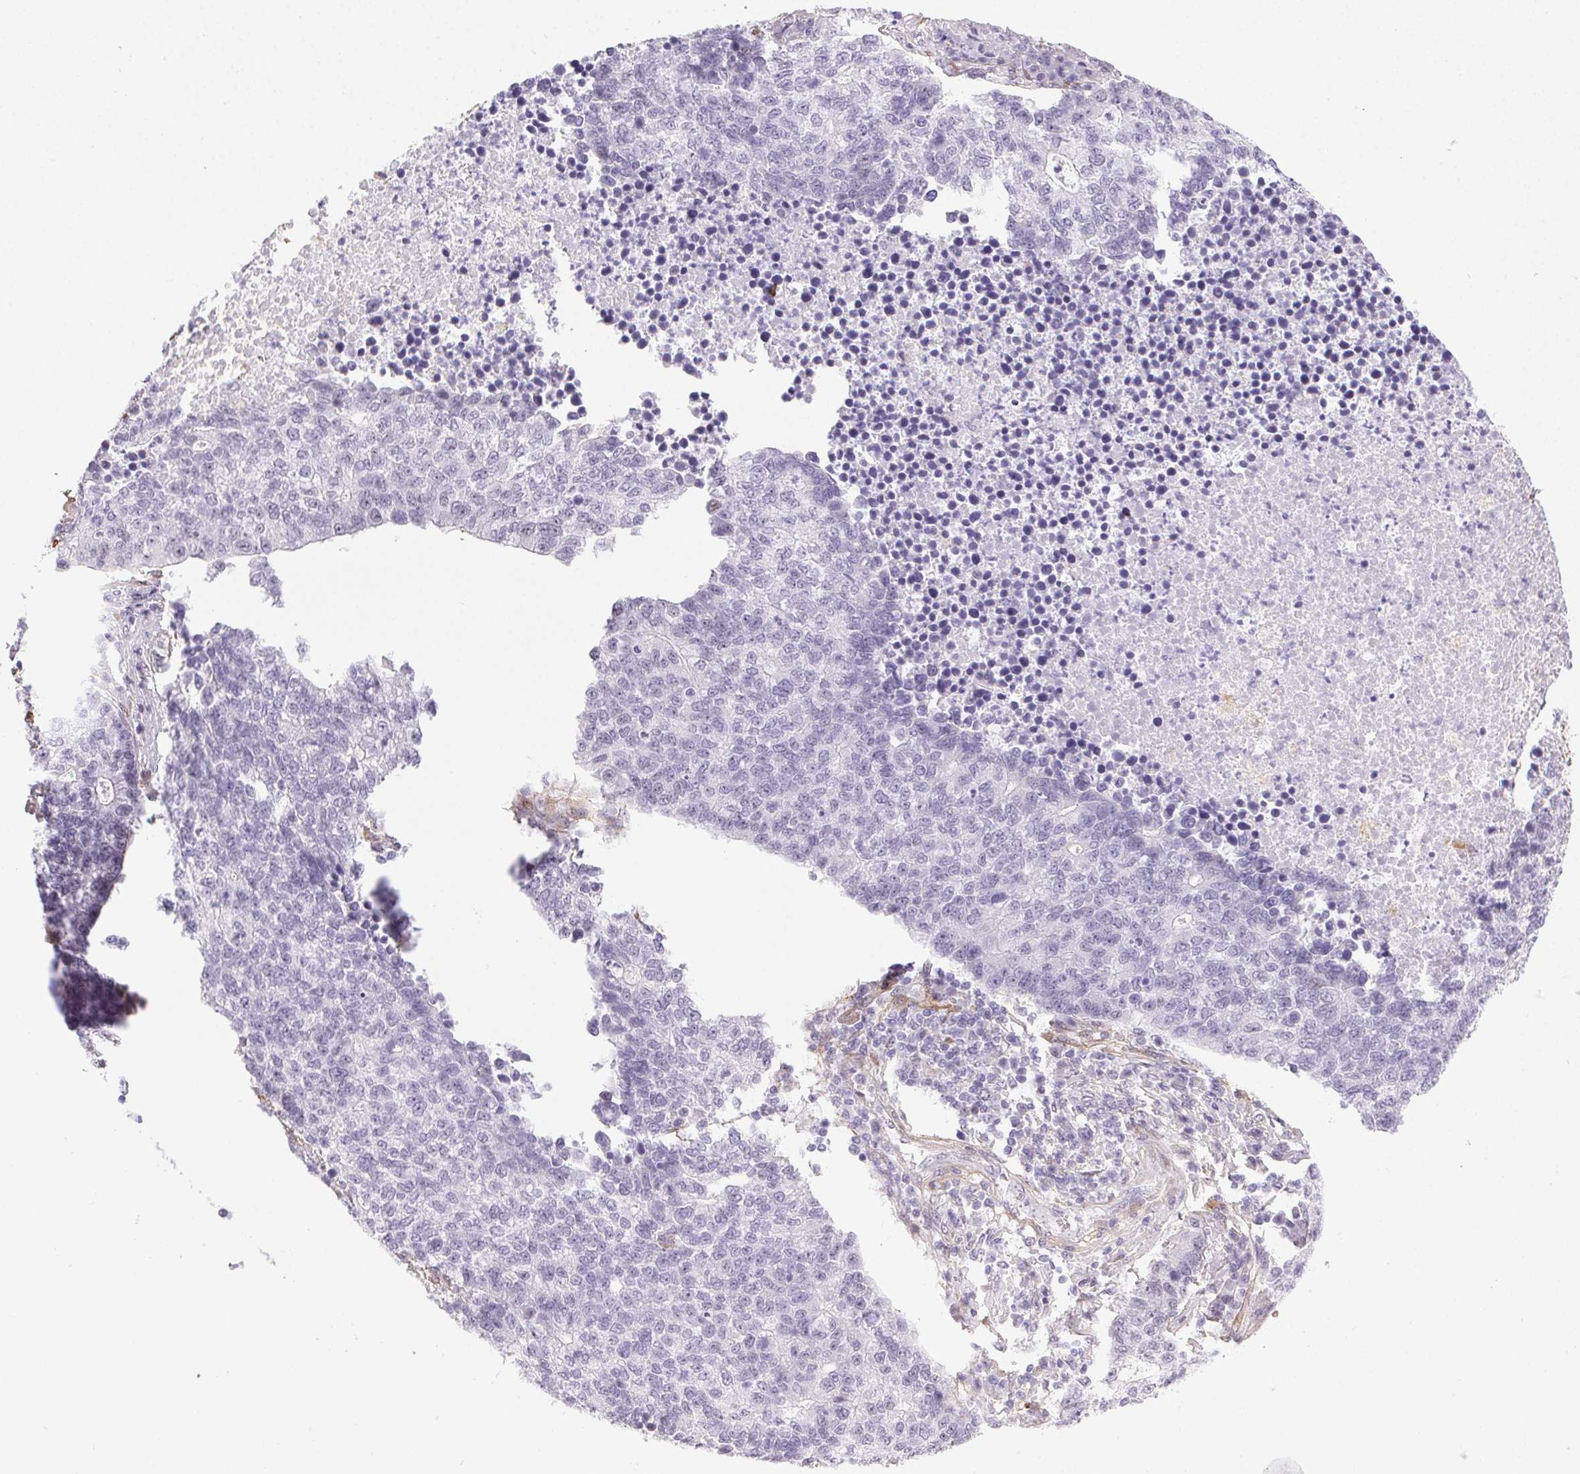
{"staining": {"intensity": "negative", "quantity": "none", "location": "none"}, "tissue": "lung cancer", "cell_type": "Tumor cells", "image_type": "cancer", "snomed": [{"axis": "morphology", "description": "Adenocarcinoma, NOS"}, {"axis": "topography", "description": "Lung"}], "caption": "A high-resolution micrograph shows IHC staining of lung cancer, which exhibits no significant expression in tumor cells. (DAB IHC with hematoxylin counter stain).", "gene": "PDZD2", "patient": {"sex": "male", "age": 57}}